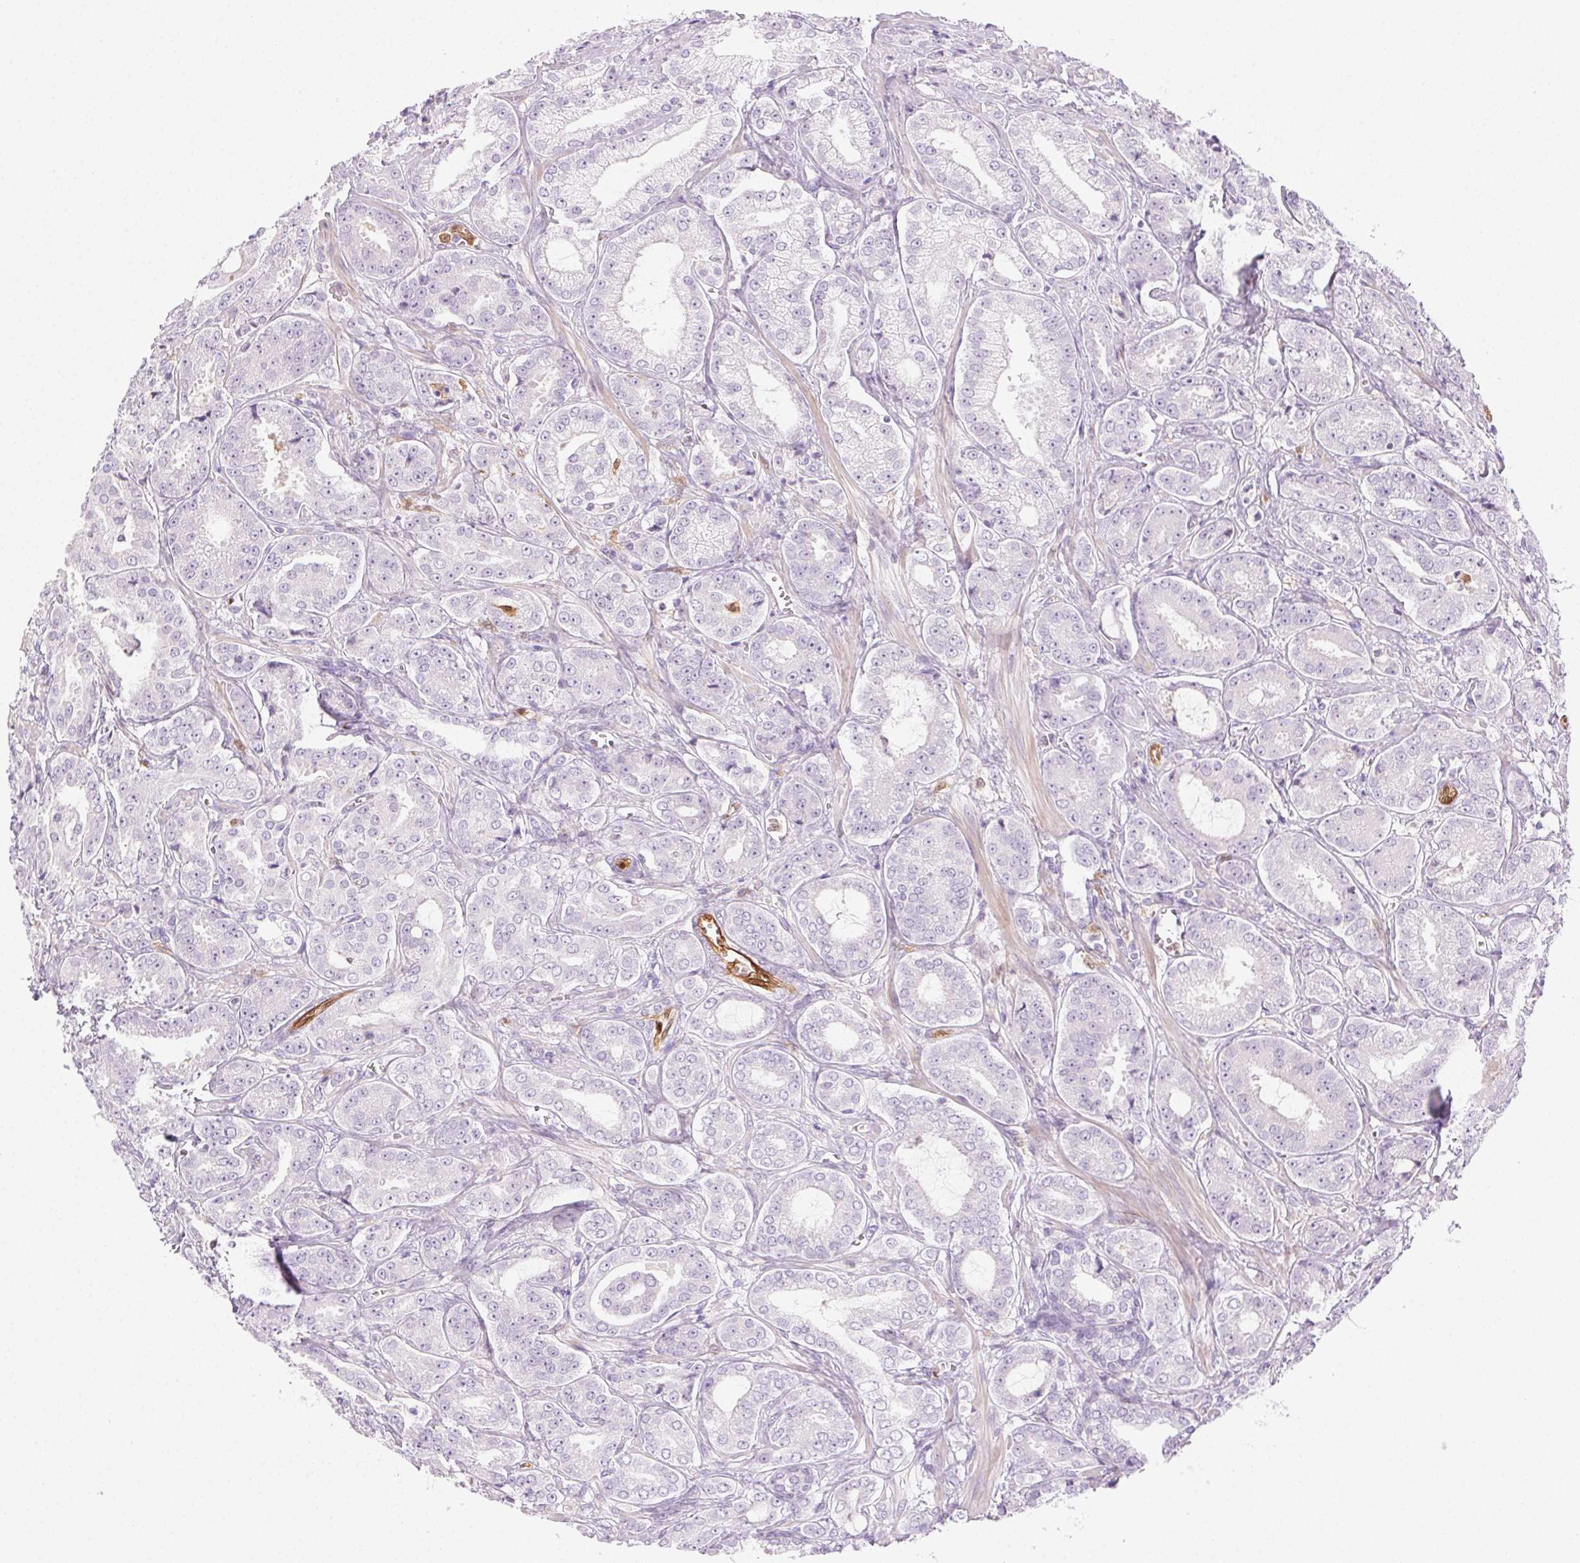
{"staining": {"intensity": "negative", "quantity": "none", "location": "none"}, "tissue": "prostate cancer", "cell_type": "Tumor cells", "image_type": "cancer", "snomed": [{"axis": "morphology", "description": "Adenocarcinoma, High grade"}, {"axis": "topography", "description": "Prostate"}], "caption": "Image shows no protein staining in tumor cells of adenocarcinoma (high-grade) (prostate) tissue.", "gene": "TMEM45A", "patient": {"sex": "male", "age": 64}}